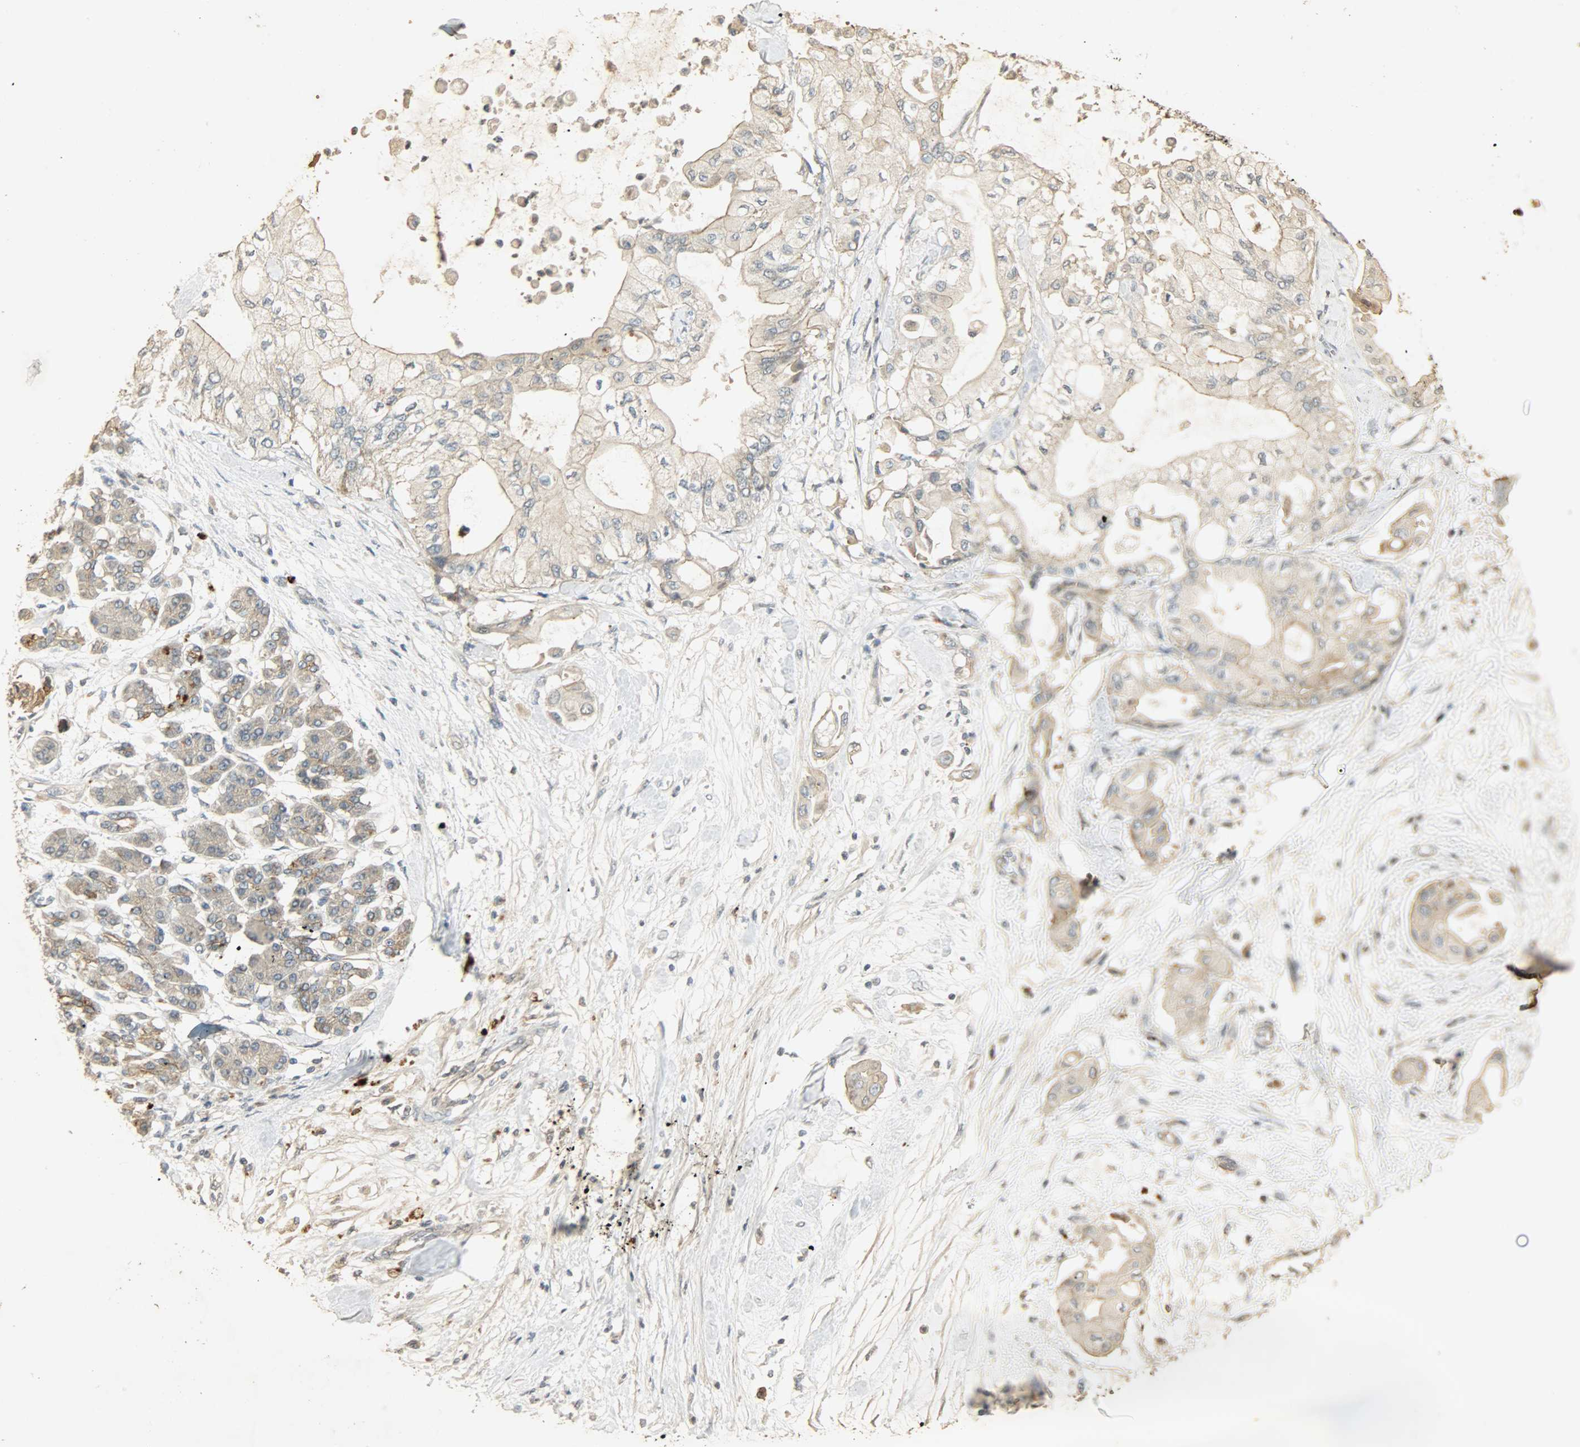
{"staining": {"intensity": "moderate", "quantity": ">75%", "location": "cytoplasmic/membranous"}, "tissue": "pancreatic cancer", "cell_type": "Tumor cells", "image_type": "cancer", "snomed": [{"axis": "morphology", "description": "Adenocarcinoma, NOS"}, {"axis": "morphology", "description": "Adenocarcinoma, metastatic, NOS"}, {"axis": "topography", "description": "Lymph node"}, {"axis": "topography", "description": "Pancreas"}, {"axis": "topography", "description": "Duodenum"}], "caption": "Pancreatic cancer (metastatic adenocarcinoma) stained for a protein shows moderate cytoplasmic/membranous positivity in tumor cells. The staining was performed using DAB (3,3'-diaminobenzidine) to visualize the protein expression in brown, while the nuclei were stained in blue with hematoxylin (Magnification: 20x).", "gene": "ATP2B1", "patient": {"sex": "female", "age": 64}}